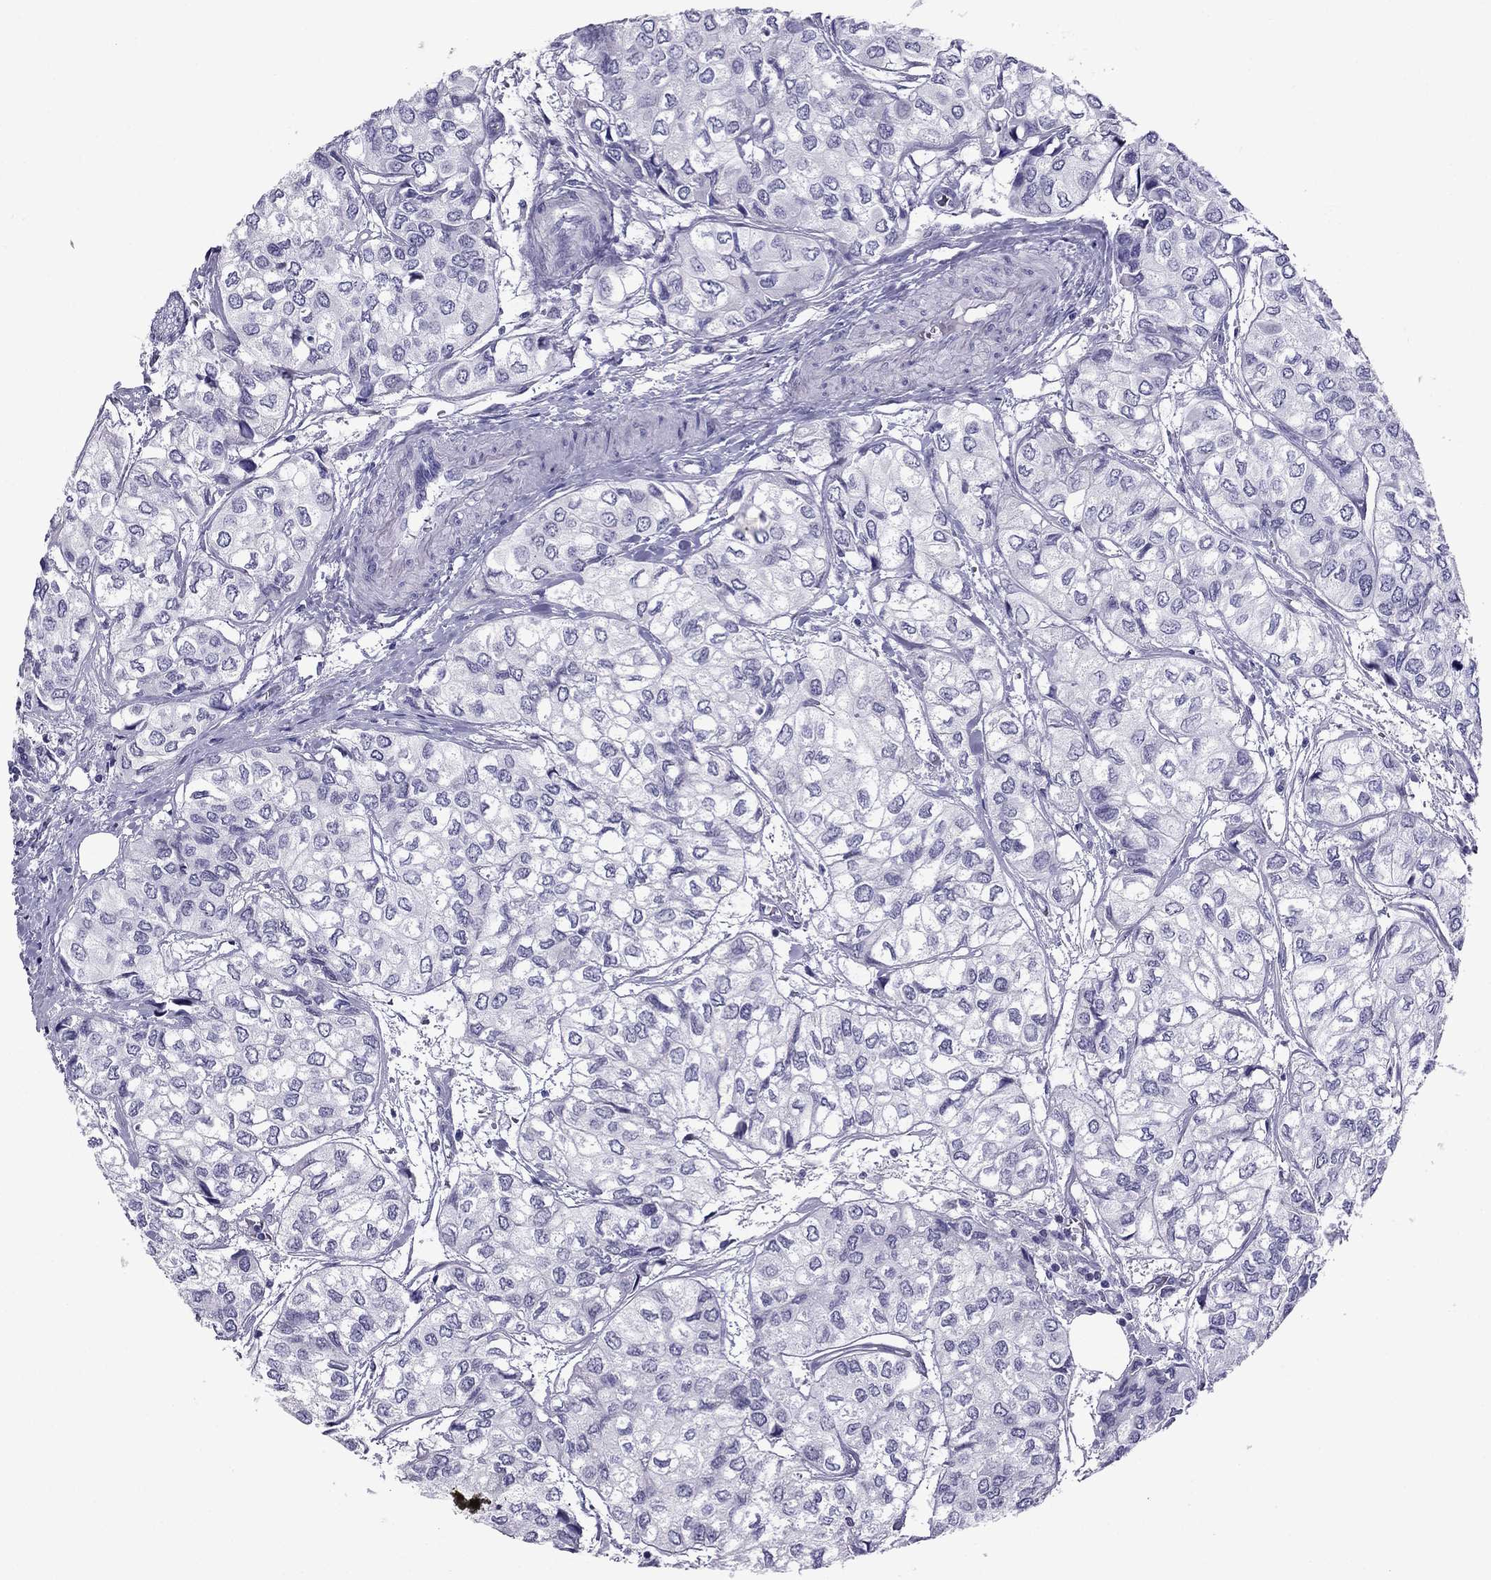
{"staining": {"intensity": "negative", "quantity": "none", "location": "none"}, "tissue": "urothelial cancer", "cell_type": "Tumor cells", "image_type": "cancer", "snomed": [{"axis": "morphology", "description": "Urothelial carcinoma, High grade"}, {"axis": "topography", "description": "Urinary bladder"}], "caption": "High magnification brightfield microscopy of high-grade urothelial carcinoma stained with DAB (3,3'-diaminobenzidine) (brown) and counterstained with hematoxylin (blue): tumor cells show no significant positivity. (Immunohistochemistry (ihc), brightfield microscopy, high magnification).", "gene": "MYLK3", "patient": {"sex": "male", "age": 73}}